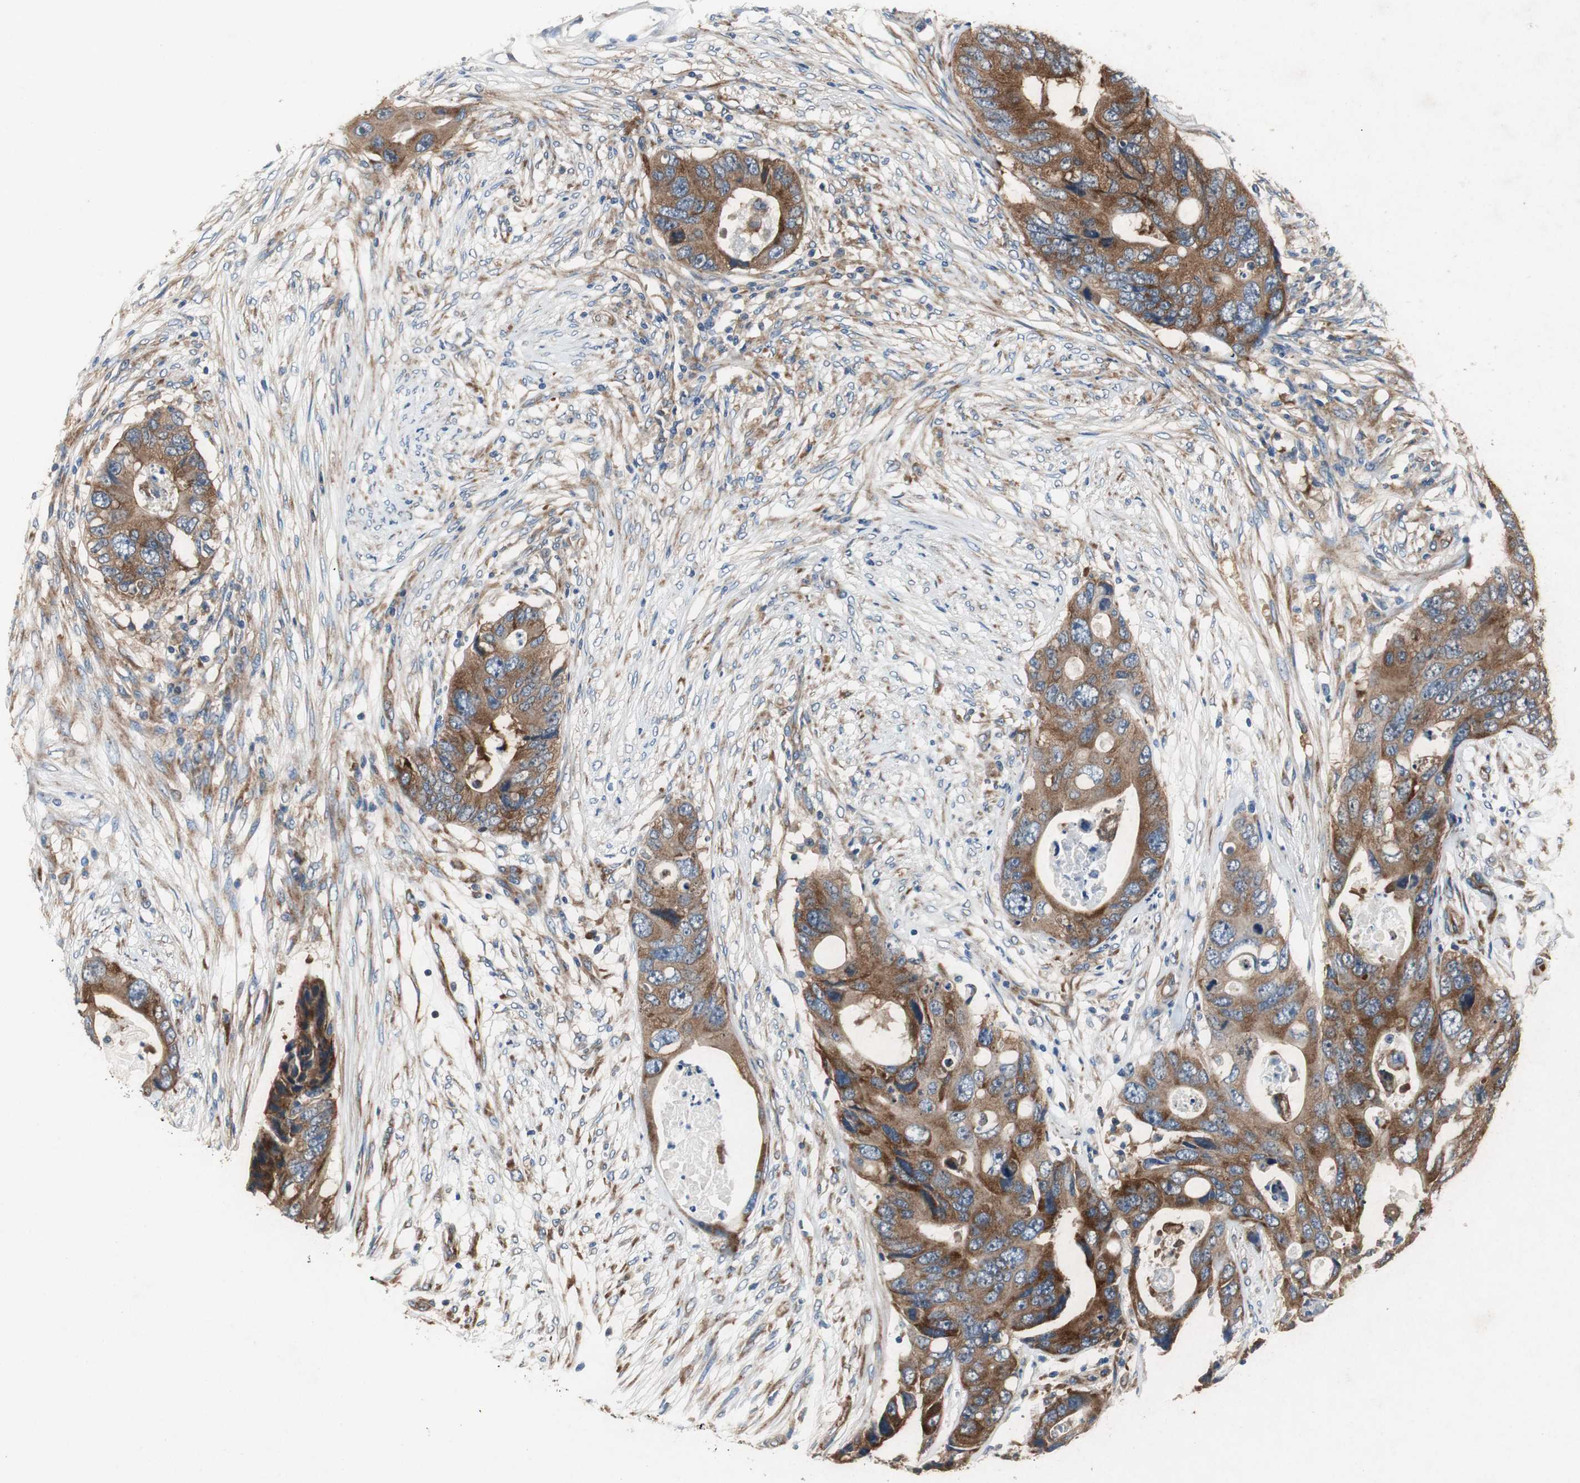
{"staining": {"intensity": "strong", "quantity": ">75%", "location": "cytoplasmic/membranous"}, "tissue": "colorectal cancer", "cell_type": "Tumor cells", "image_type": "cancer", "snomed": [{"axis": "morphology", "description": "Adenocarcinoma, NOS"}, {"axis": "topography", "description": "Colon"}], "caption": "Tumor cells reveal high levels of strong cytoplasmic/membranous staining in about >75% of cells in human colorectal adenocarcinoma.", "gene": "RPL35", "patient": {"sex": "male", "age": 71}}